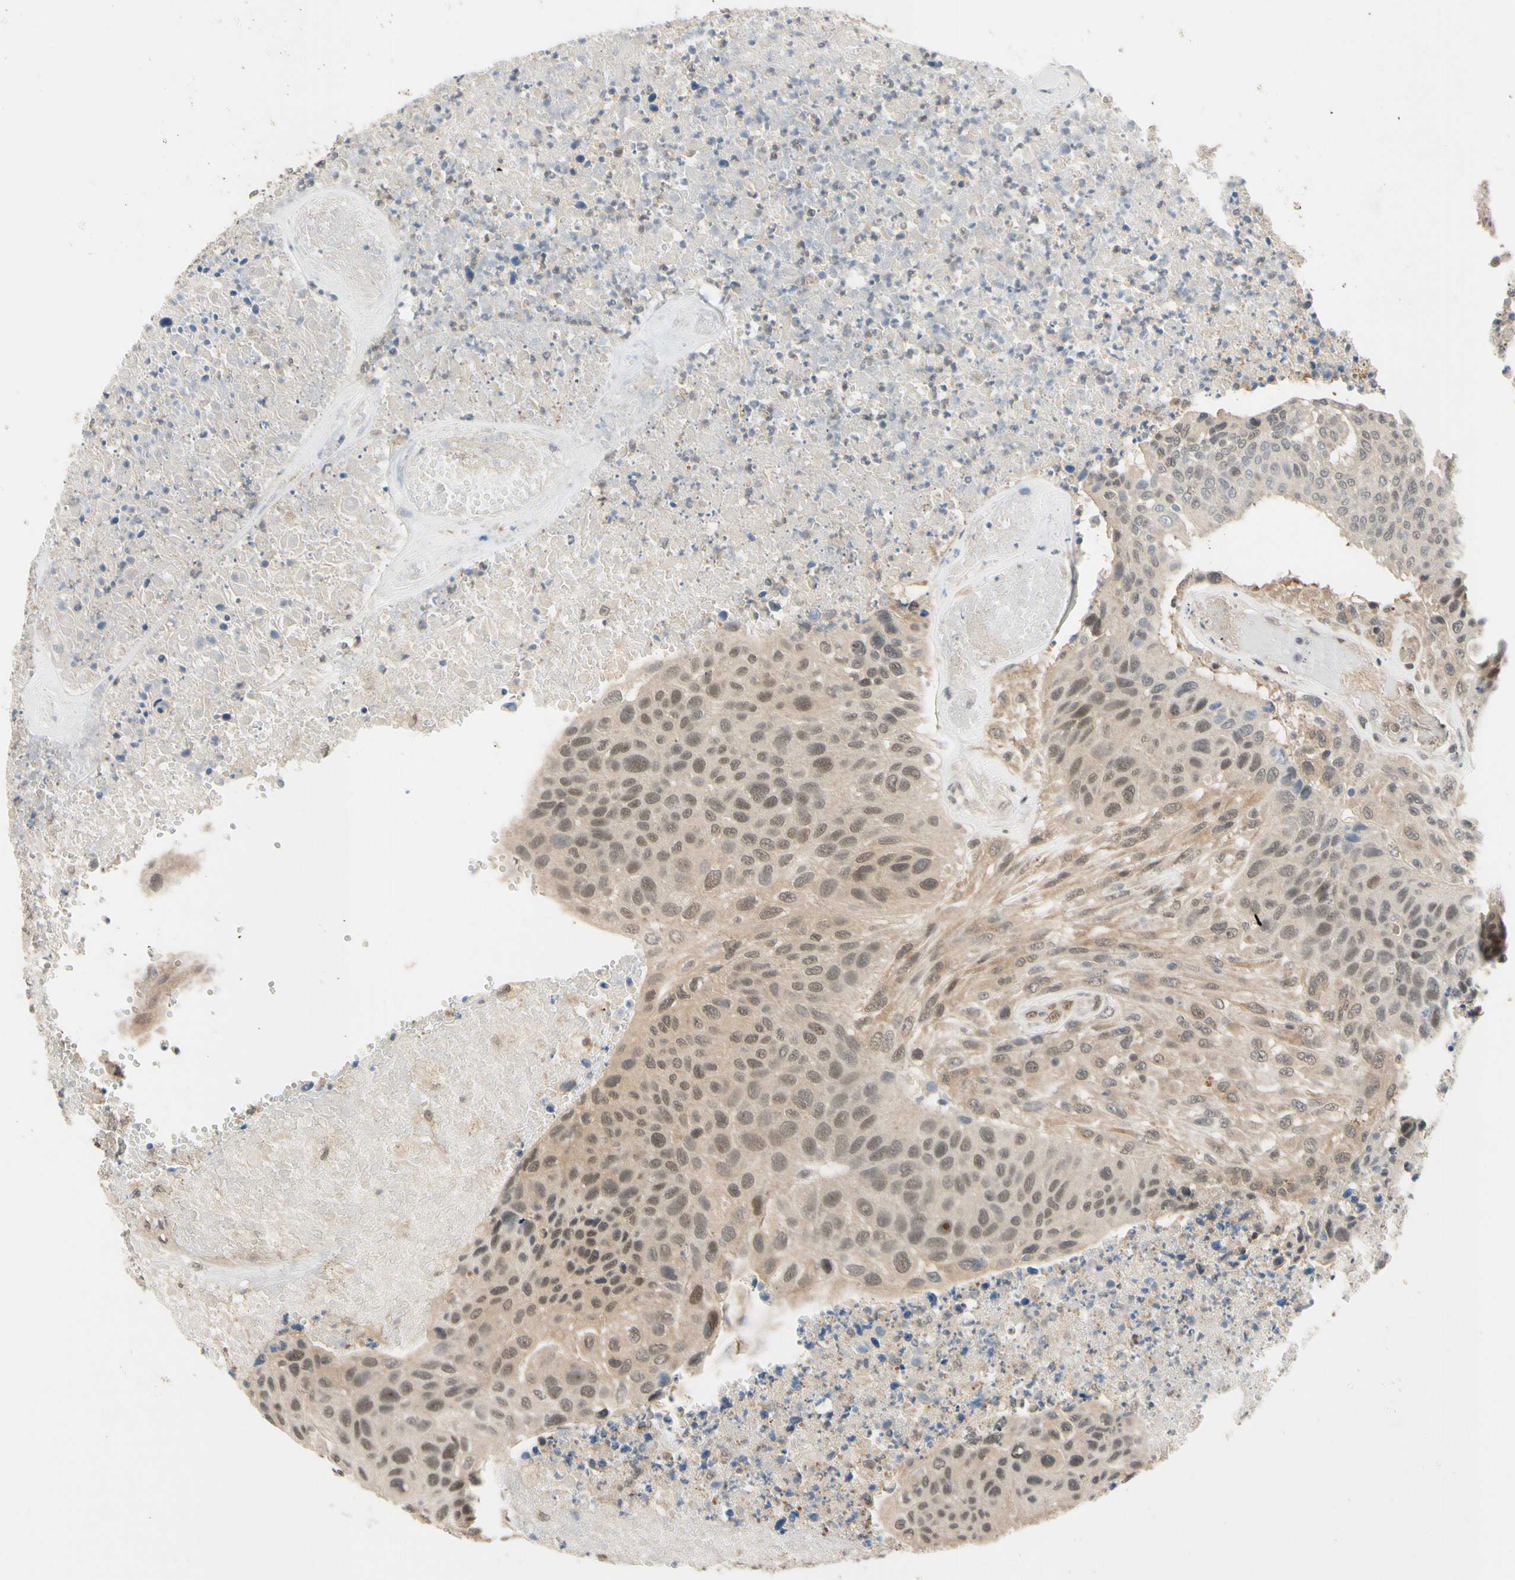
{"staining": {"intensity": "weak", "quantity": ">75%", "location": "cytoplasmic/membranous,nuclear"}, "tissue": "urothelial cancer", "cell_type": "Tumor cells", "image_type": "cancer", "snomed": [{"axis": "morphology", "description": "Urothelial carcinoma, High grade"}, {"axis": "topography", "description": "Urinary bladder"}], "caption": "Urothelial cancer stained for a protein (brown) demonstrates weak cytoplasmic/membranous and nuclear positive staining in about >75% of tumor cells.", "gene": "TAF4", "patient": {"sex": "male", "age": 66}}